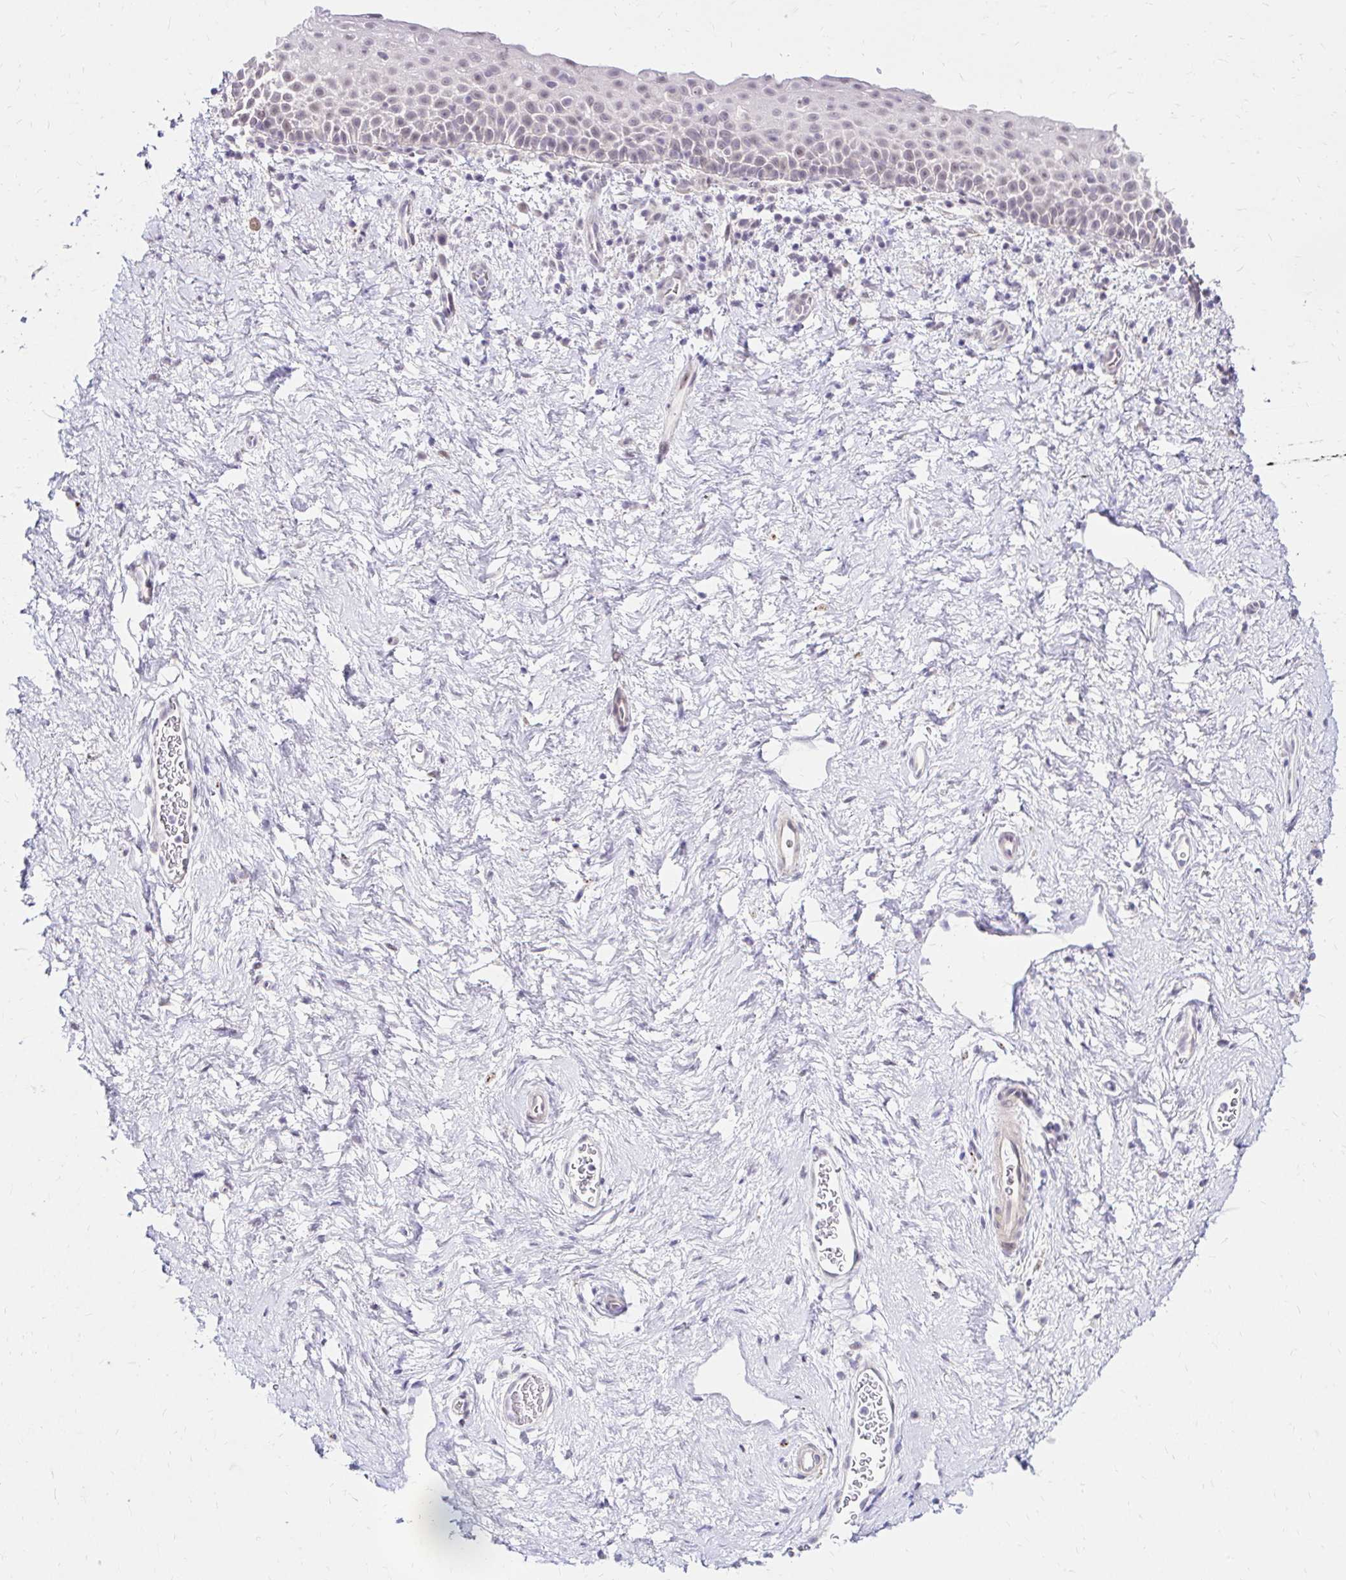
{"staining": {"intensity": "negative", "quantity": "none", "location": "none"}, "tissue": "vagina", "cell_type": "Squamous epithelial cells", "image_type": "normal", "snomed": [{"axis": "morphology", "description": "Normal tissue, NOS"}, {"axis": "topography", "description": "Vagina"}], "caption": "Immunohistochemistry image of benign vagina: vagina stained with DAB (3,3'-diaminobenzidine) shows no significant protein staining in squamous epithelial cells. (DAB immunohistochemistry (IHC), high magnification).", "gene": "GUCY1A1", "patient": {"sex": "female", "age": 61}}